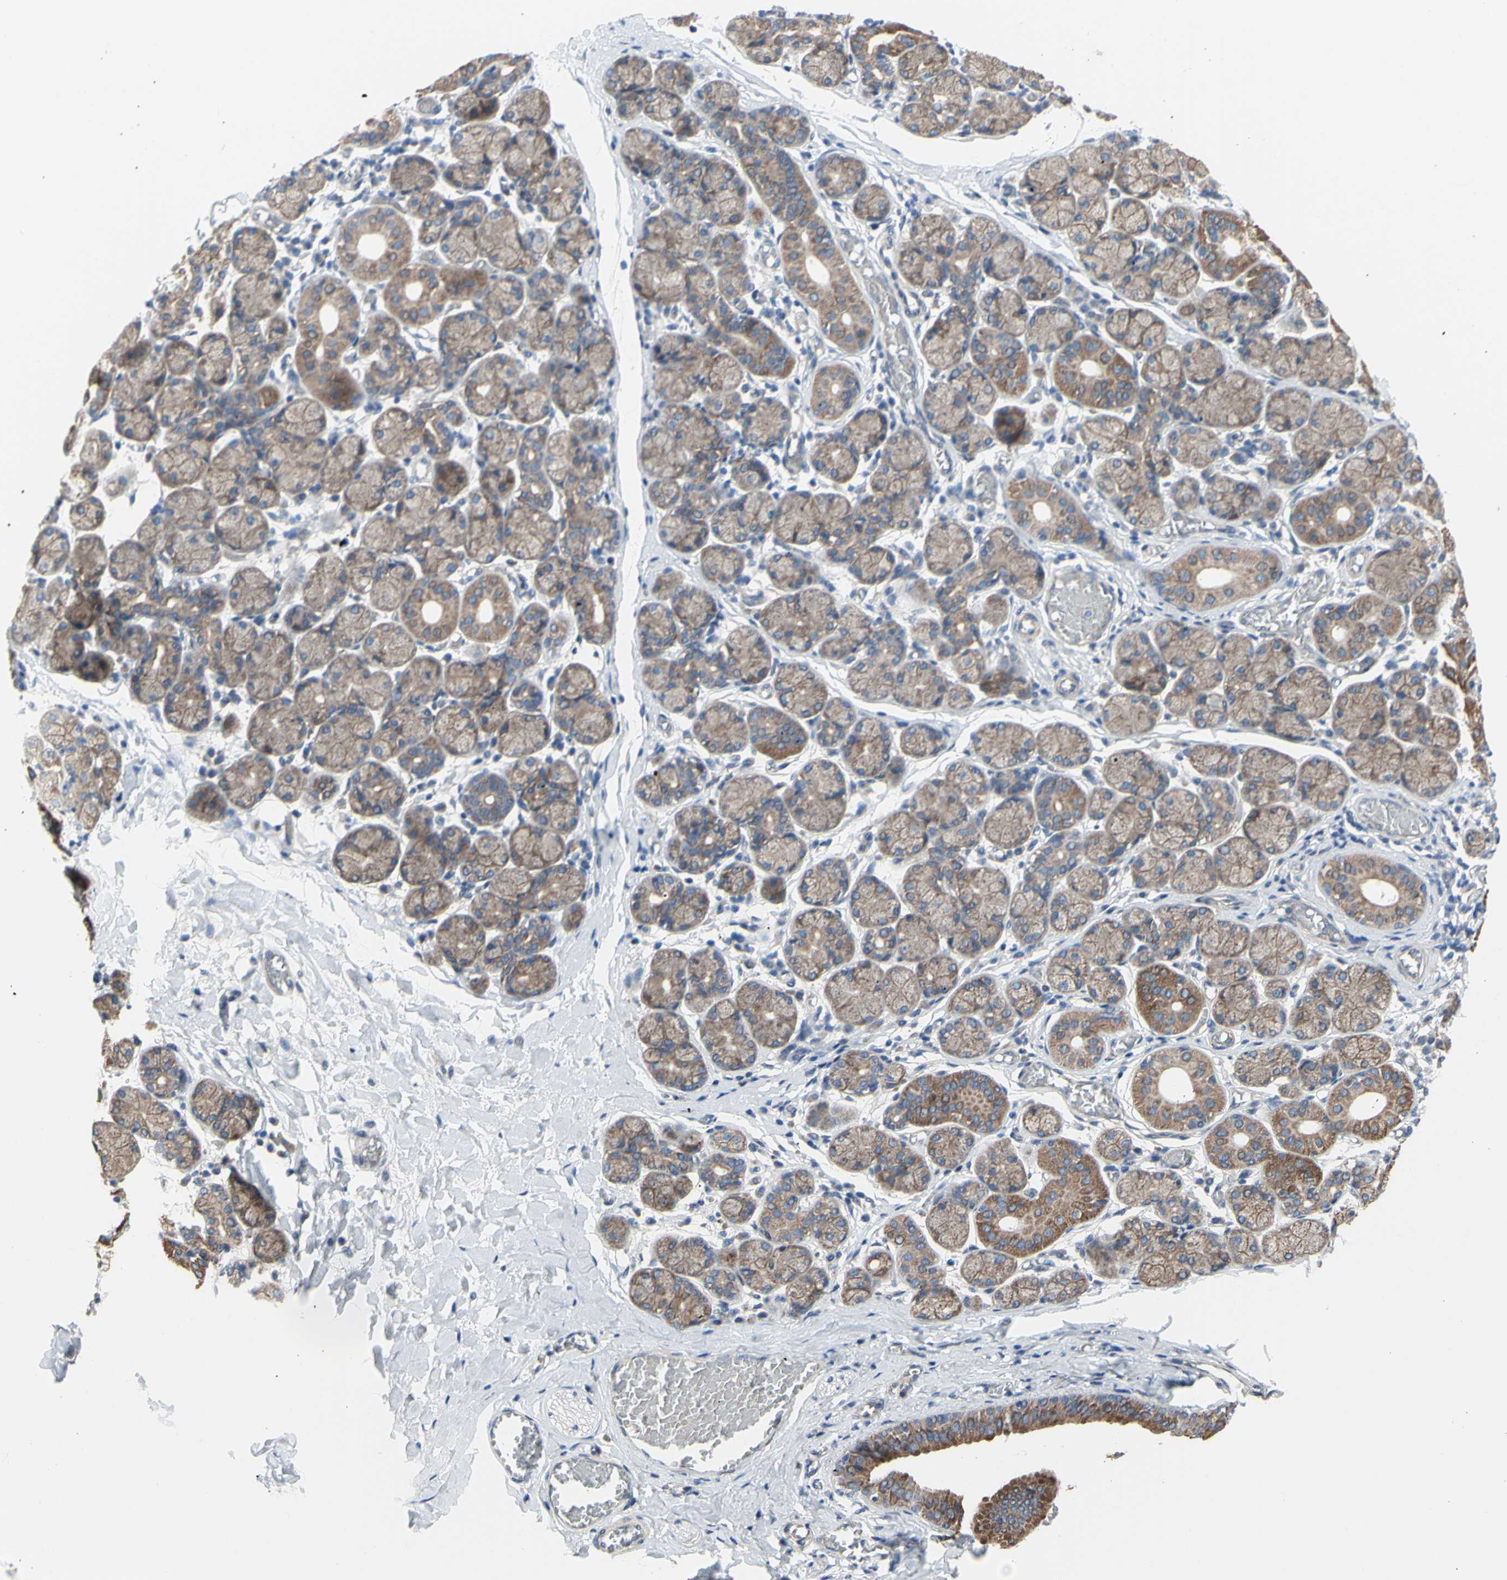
{"staining": {"intensity": "moderate", "quantity": ">75%", "location": "cytoplasmic/membranous"}, "tissue": "salivary gland", "cell_type": "Glandular cells", "image_type": "normal", "snomed": [{"axis": "morphology", "description": "Normal tissue, NOS"}, {"axis": "topography", "description": "Salivary gland"}], "caption": "Salivary gland stained for a protein (brown) demonstrates moderate cytoplasmic/membranous positive staining in about >75% of glandular cells.", "gene": "GRAMD2B", "patient": {"sex": "female", "age": 24}}